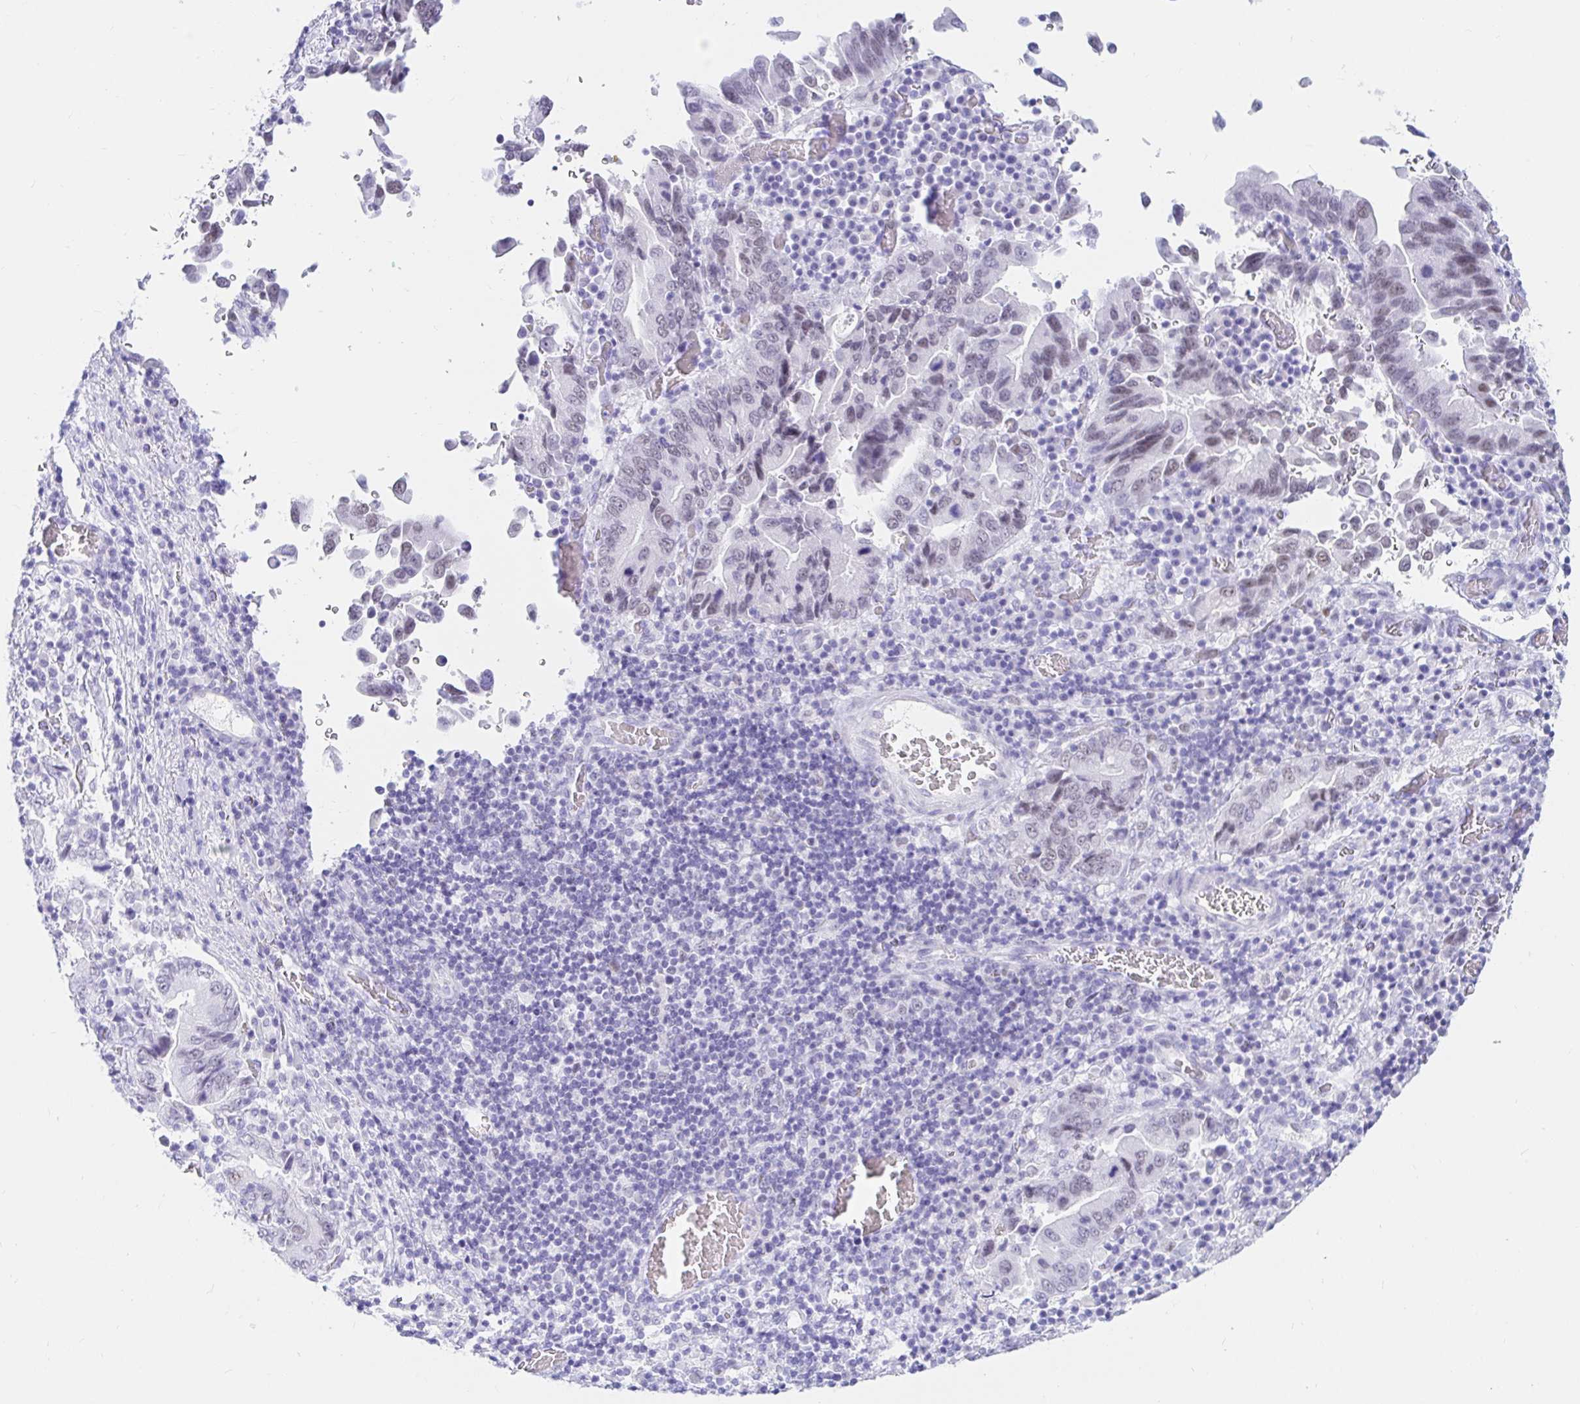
{"staining": {"intensity": "weak", "quantity": "<25%", "location": "nuclear"}, "tissue": "stomach cancer", "cell_type": "Tumor cells", "image_type": "cancer", "snomed": [{"axis": "morphology", "description": "Adenocarcinoma, NOS"}, {"axis": "topography", "description": "Stomach, upper"}], "caption": "Tumor cells are negative for brown protein staining in stomach cancer (adenocarcinoma).", "gene": "OR6T1", "patient": {"sex": "male", "age": 74}}